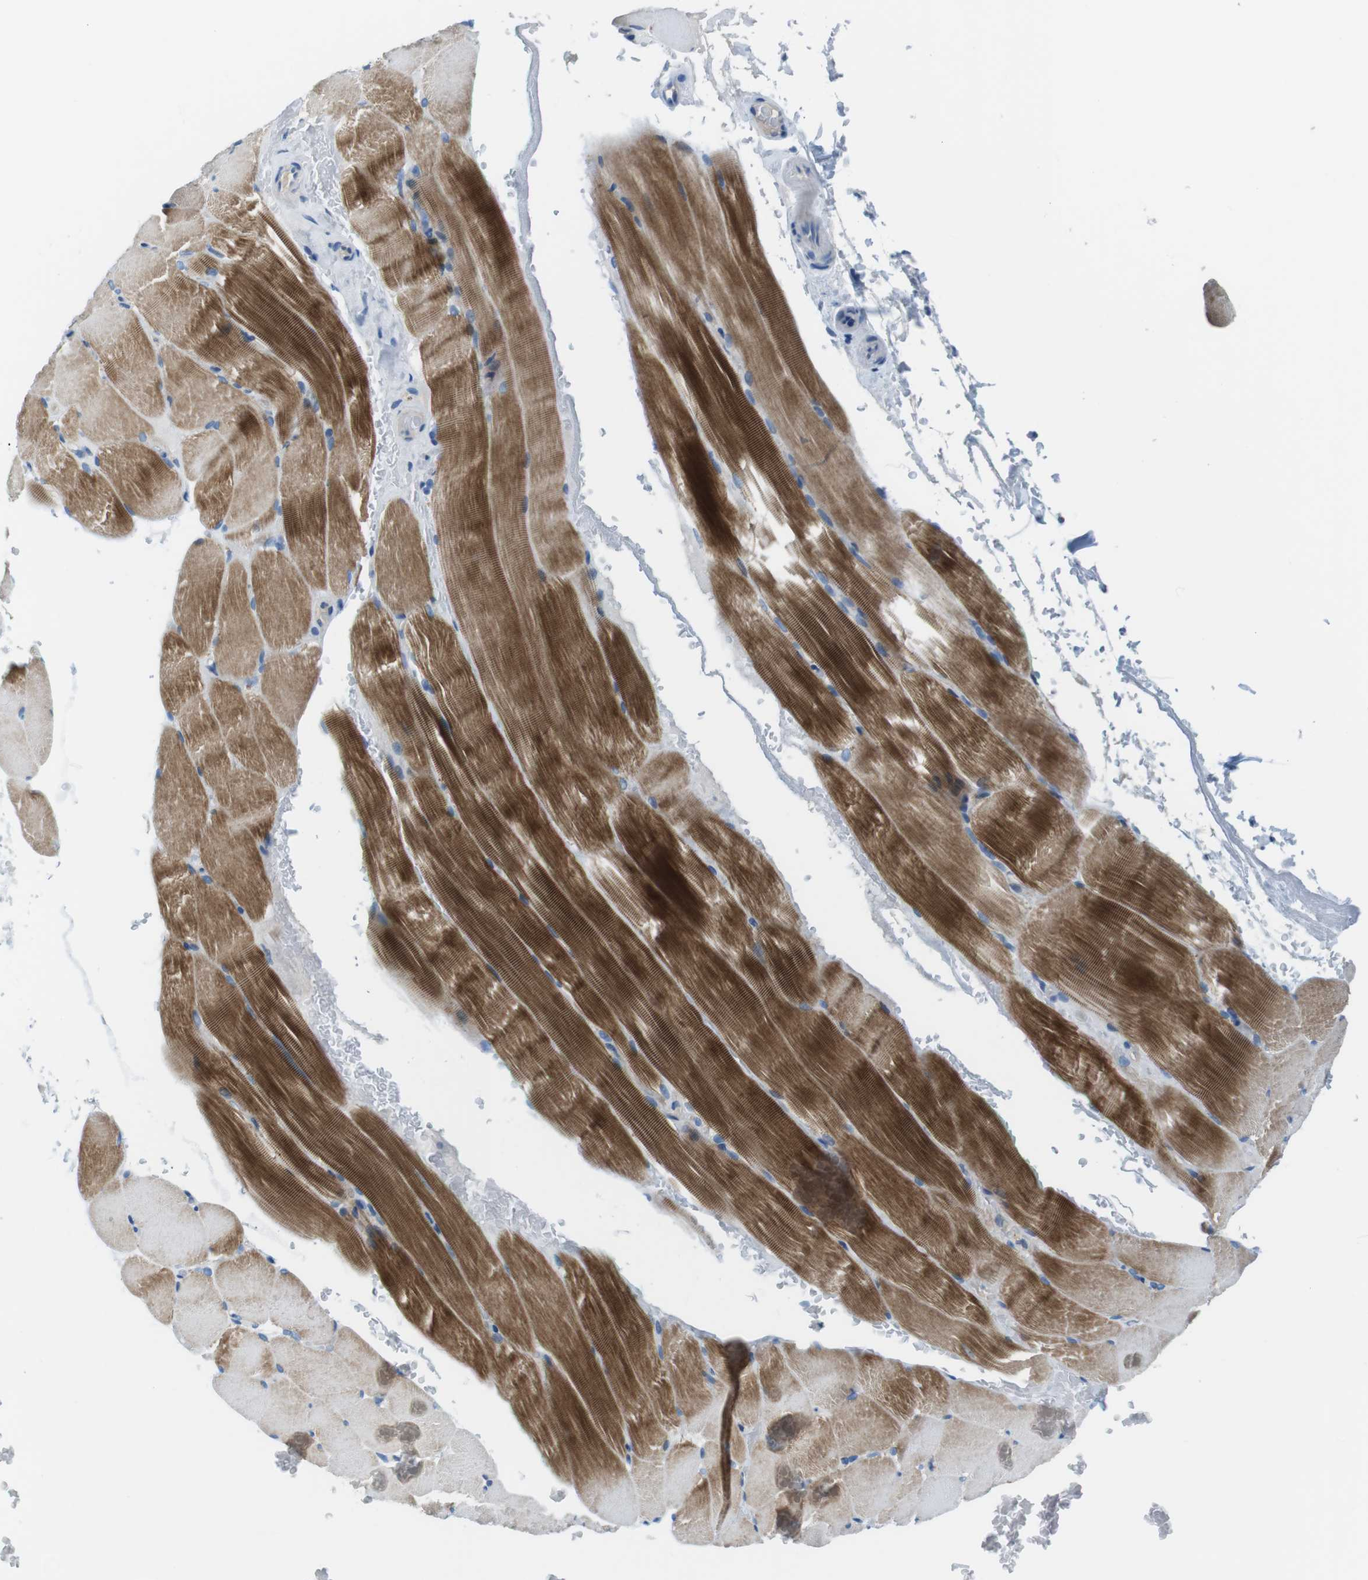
{"staining": {"intensity": "strong", "quantity": ">75%", "location": "cytoplasmic/membranous"}, "tissue": "skeletal muscle", "cell_type": "Myocytes", "image_type": "normal", "snomed": [{"axis": "morphology", "description": "Normal tissue, NOS"}, {"axis": "topography", "description": "Skeletal muscle"}, {"axis": "topography", "description": "Parathyroid gland"}], "caption": "The image exhibits staining of normal skeletal muscle, revealing strong cytoplasmic/membranous protein positivity (brown color) within myocytes. Using DAB (3,3'-diaminobenzidine) (brown) and hematoxylin (blue) stains, captured at high magnification using brightfield microscopy.", "gene": "SLC35A3", "patient": {"sex": "female", "age": 37}}